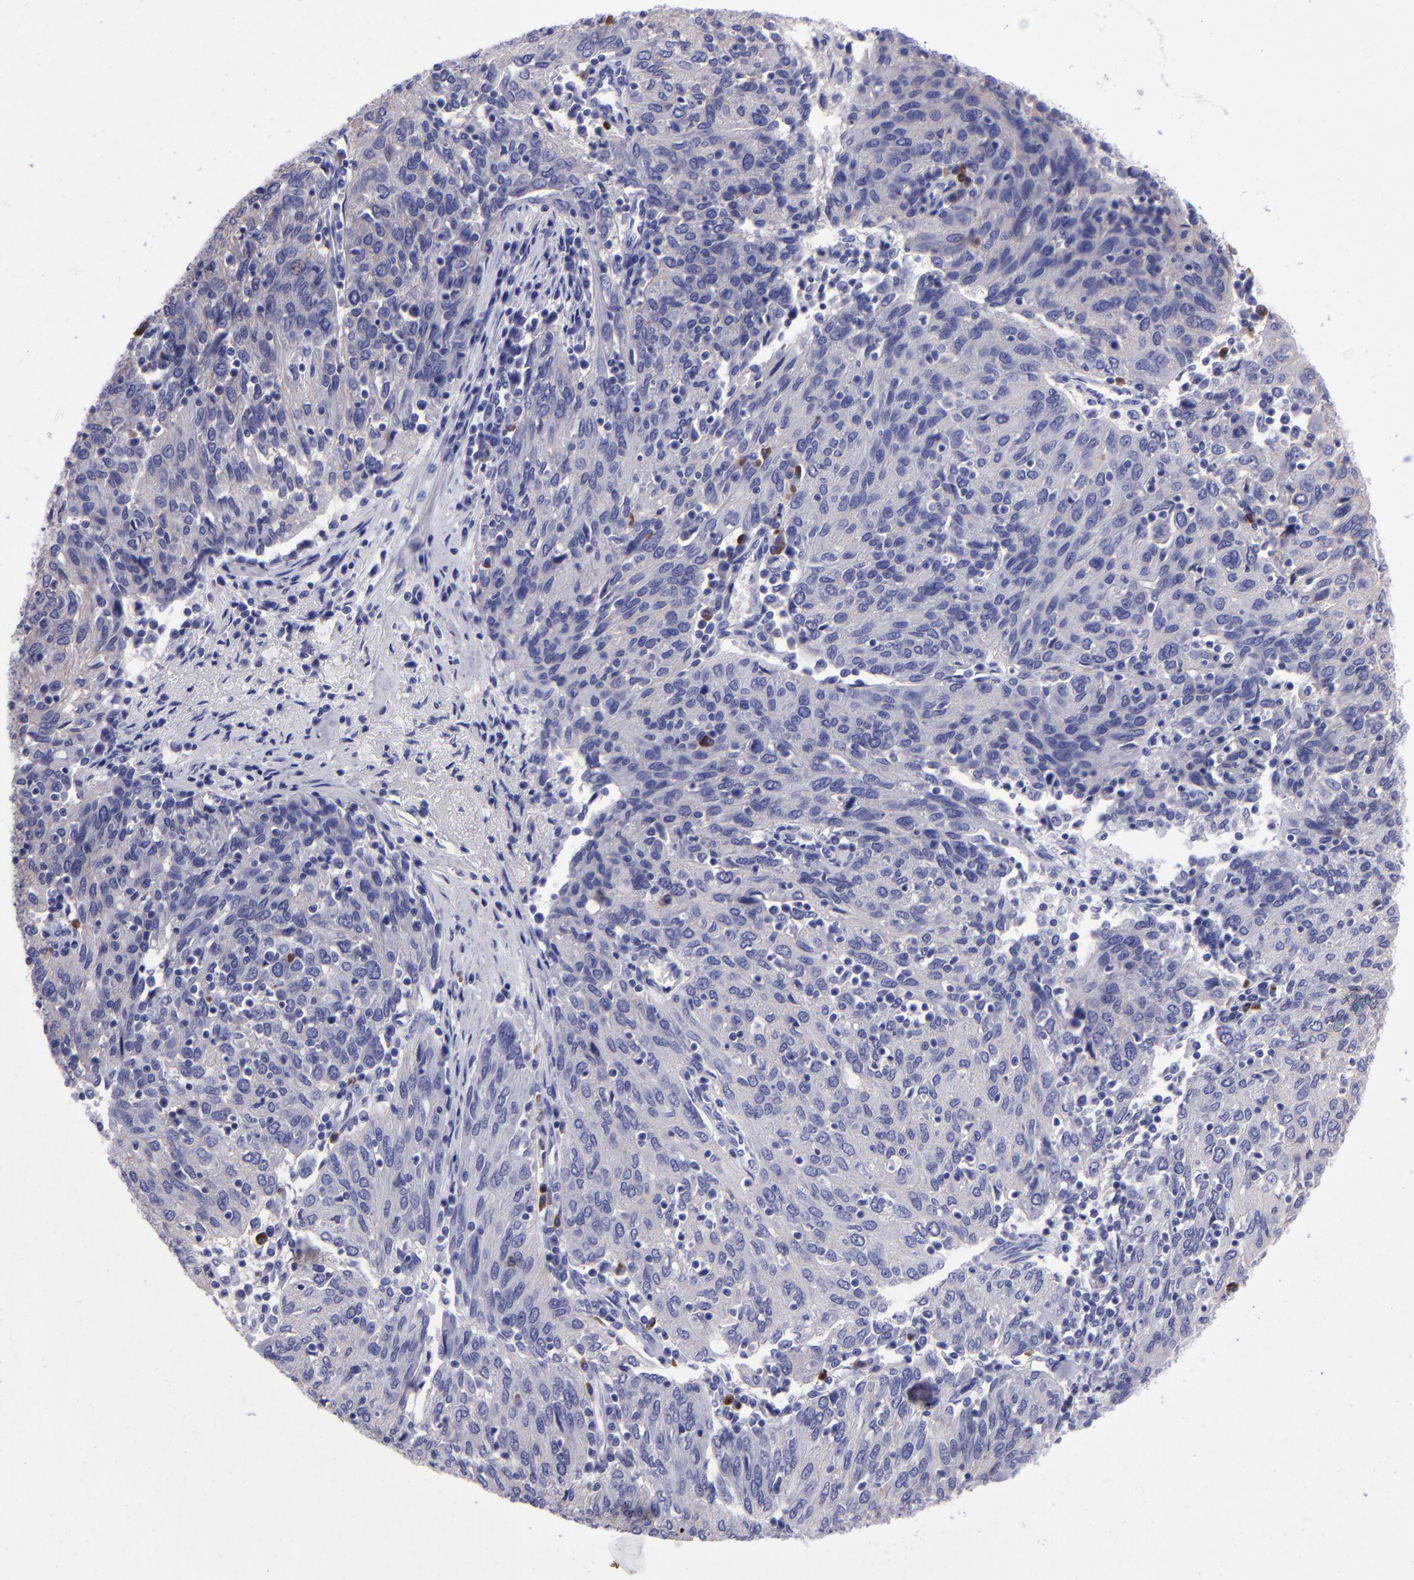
{"staining": {"intensity": "negative", "quantity": "none", "location": "none"}, "tissue": "ovarian cancer", "cell_type": "Tumor cells", "image_type": "cancer", "snomed": [{"axis": "morphology", "description": "Carcinoma, endometroid"}, {"axis": "topography", "description": "Ovary"}], "caption": "Immunohistochemistry (IHC) histopathology image of neoplastic tissue: human ovarian cancer (endometroid carcinoma) stained with DAB (3,3'-diaminobenzidine) displays no significant protein expression in tumor cells. (DAB IHC with hematoxylin counter stain).", "gene": "TYRP1", "patient": {"sex": "female", "age": 50}}